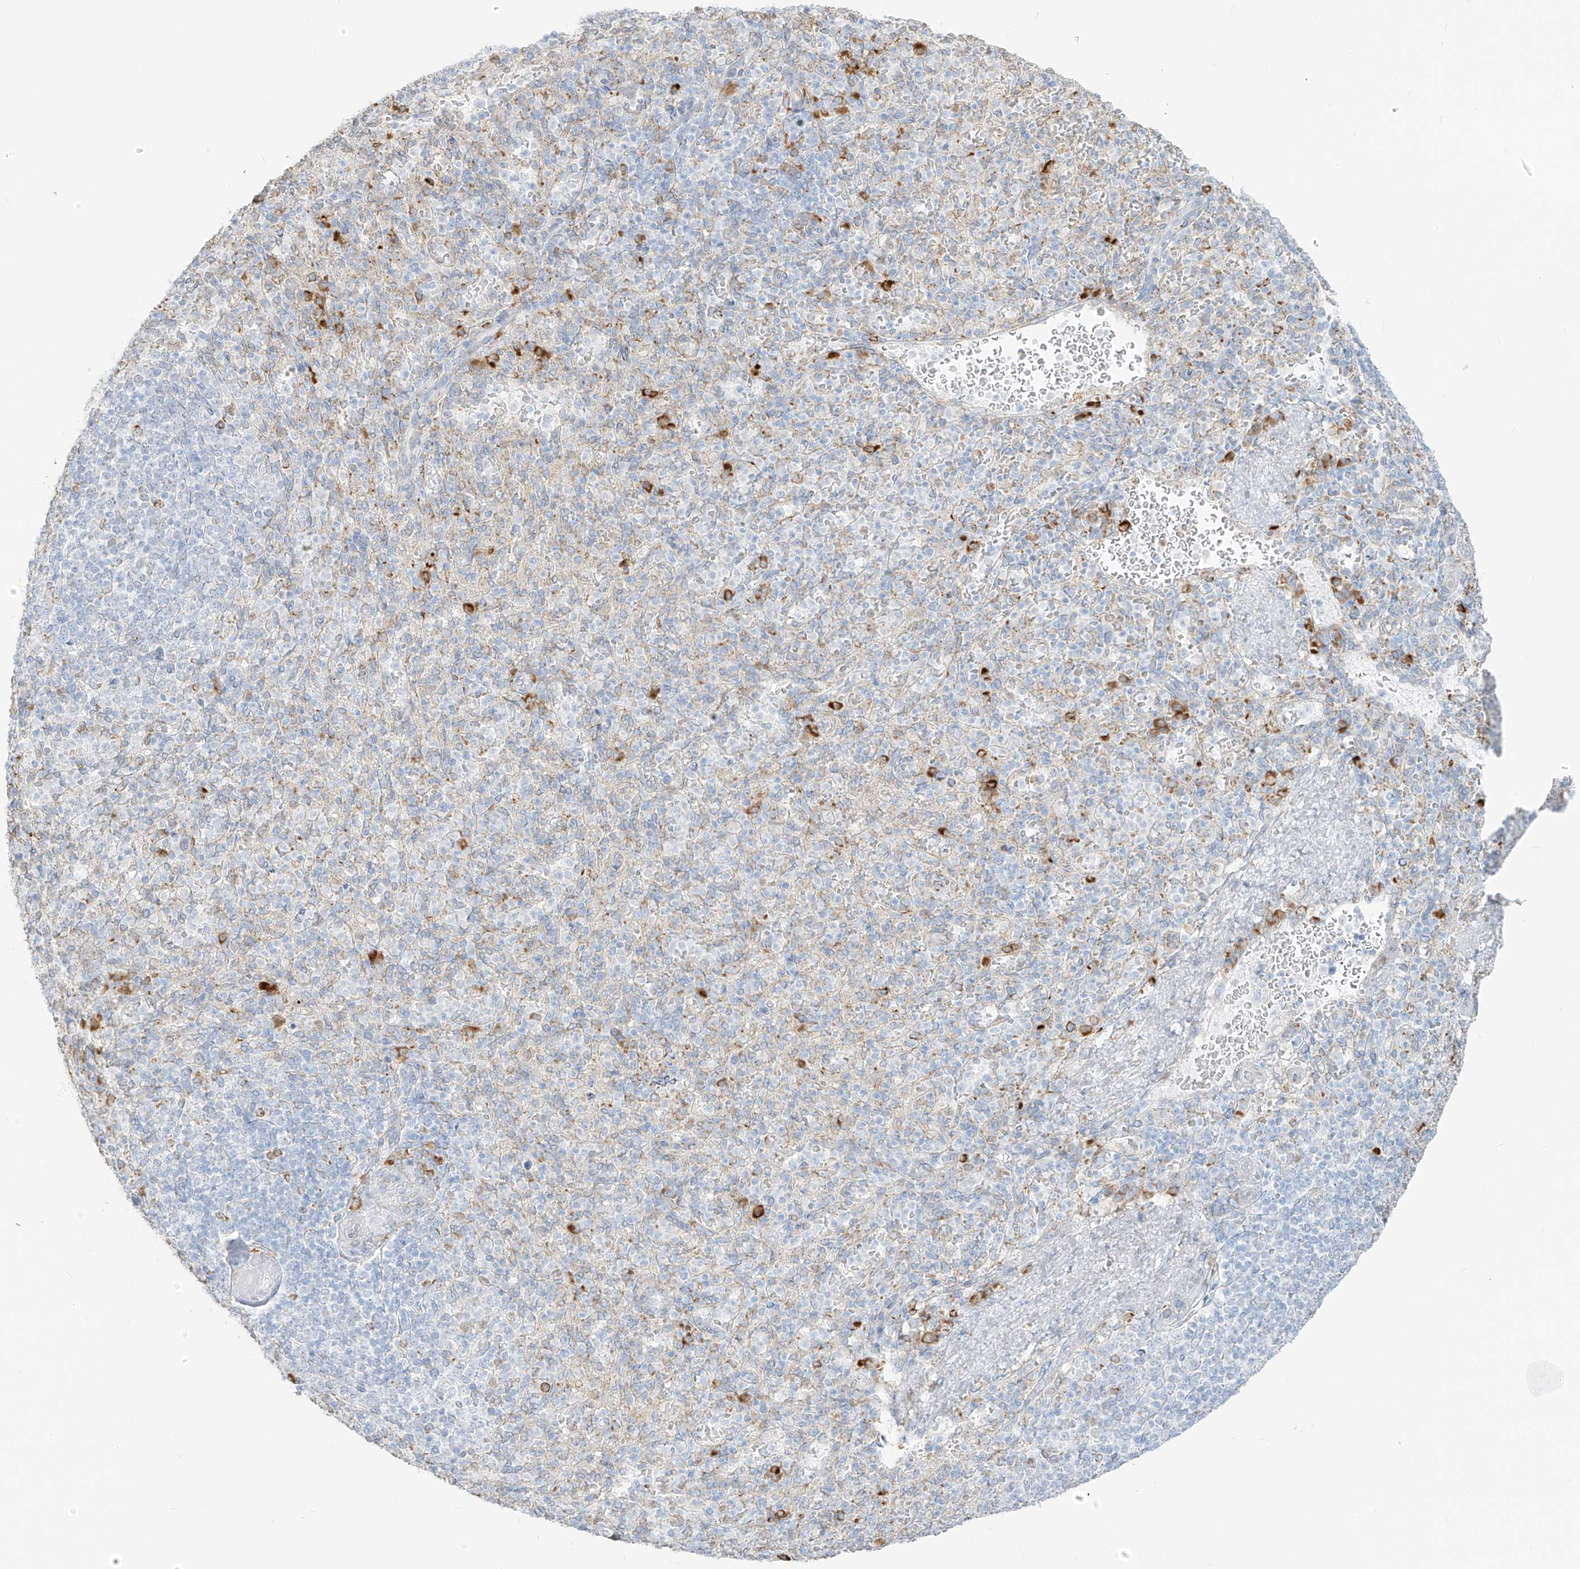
{"staining": {"intensity": "moderate", "quantity": "<25%", "location": "cytoplasmic/membranous"}, "tissue": "spleen", "cell_type": "Cells in red pulp", "image_type": "normal", "snomed": [{"axis": "morphology", "description": "Normal tissue, NOS"}, {"axis": "topography", "description": "Spleen"}], "caption": "This is a micrograph of IHC staining of benign spleen, which shows moderate expression in the cytoplasmic/membranous of cells in red pulp.", "gene": "LRRC59", "patient": {"sex": "female", "age": 74}}